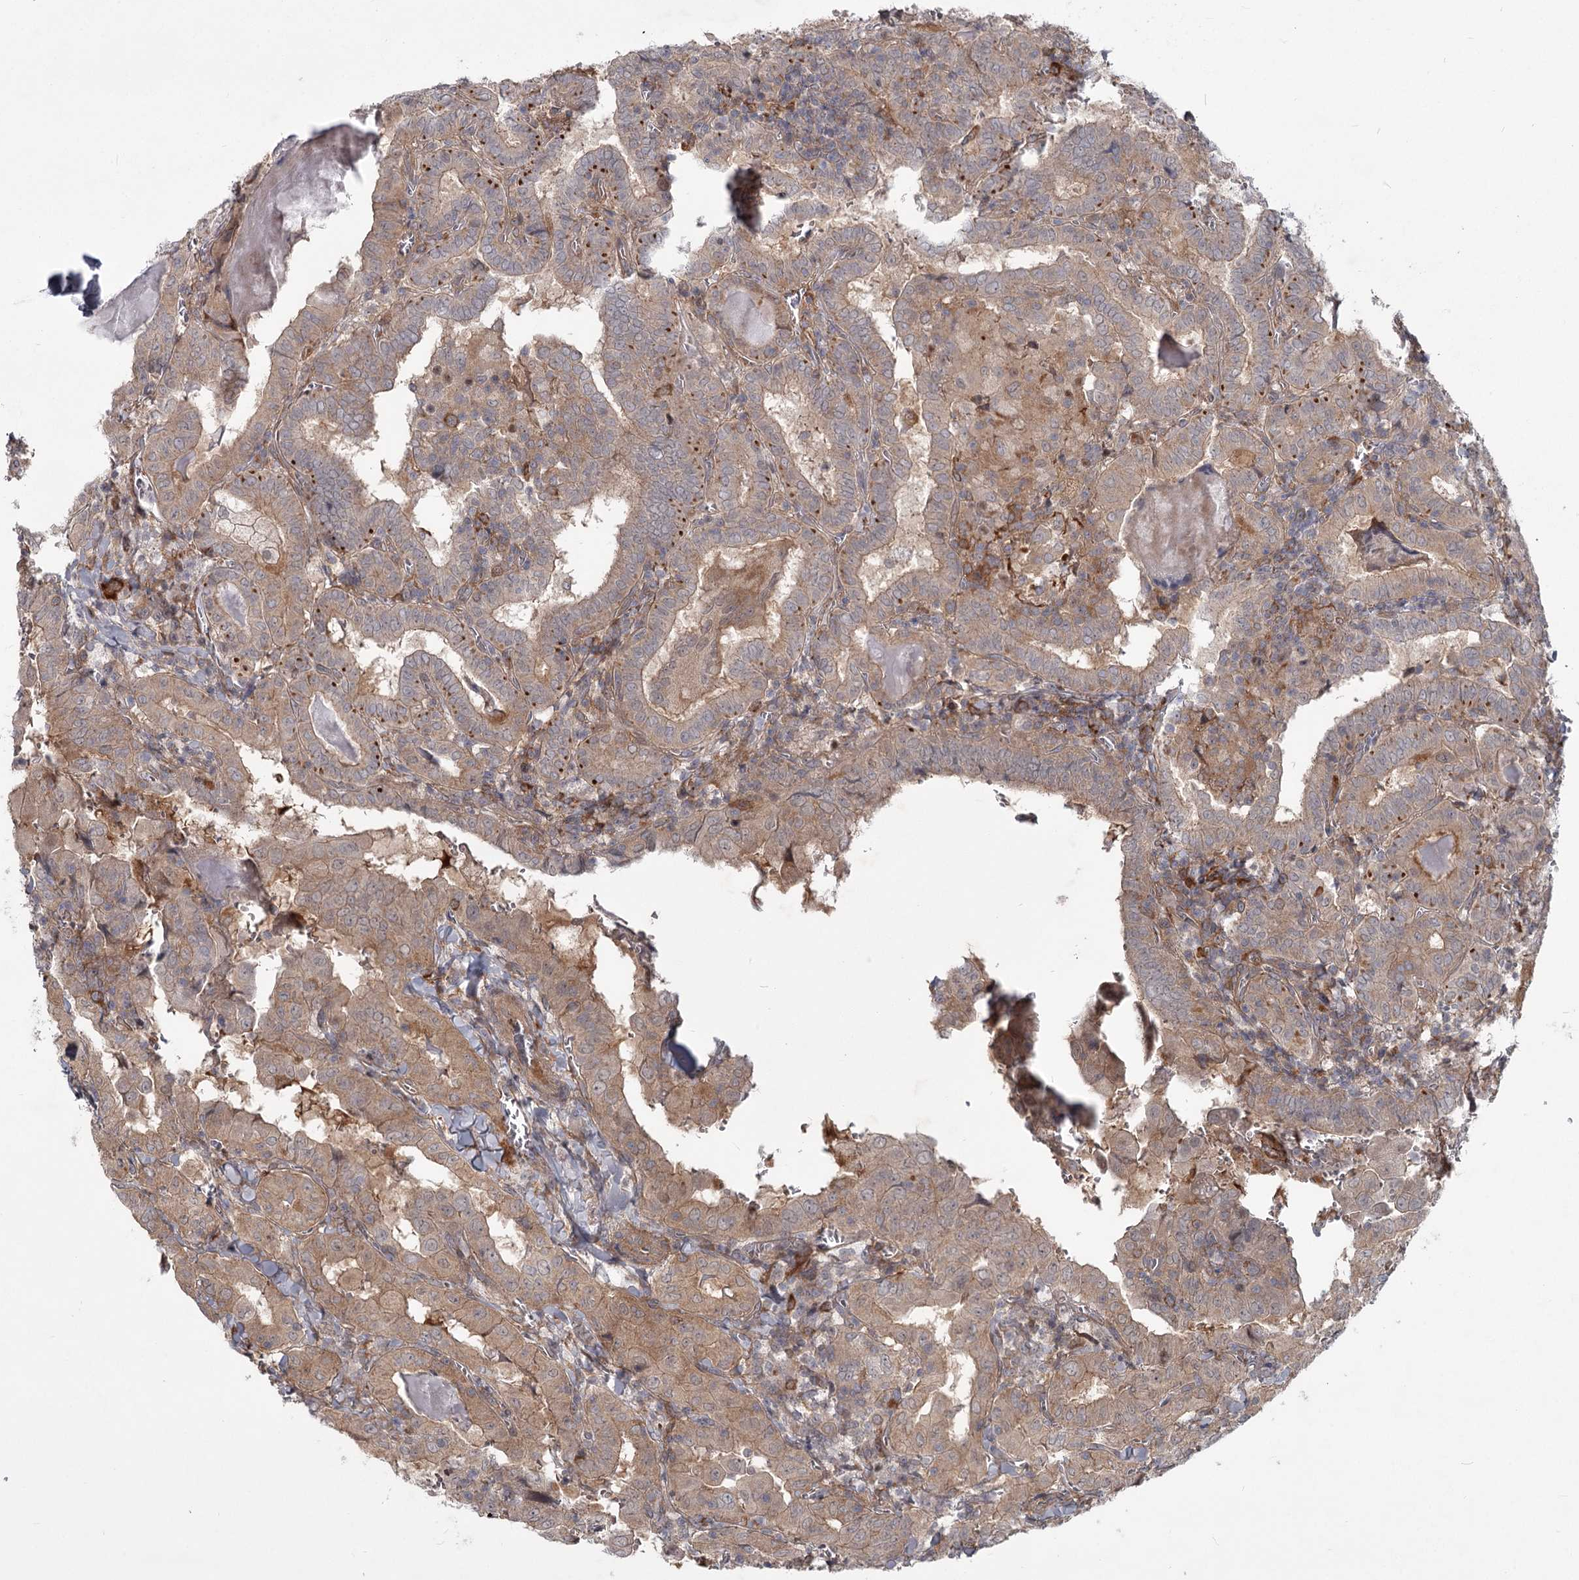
{"staining": {"intensity": "weak", "quantity": "25%-75%", "location": "cytoplasmic/membranous"}, "tissue": "thyroid cancer", "cell_type": "Tumor cells", "image_type": "cancer", "snomed": [{"axis": "morphology", "description": "Papillary adenocarcinoma, NOS"}, {"axis": "topography", "description": "Thyroid gland"}], "caption": "Immunohistochemical staining of thyroid cancer (papillary adenocarcinoma) exhibits low levels of weak cytoplasmic/membranous staining in approximately 25%-75% of tumor cells.", "gene": "CCNG2", "patient": {"sex": "female", "age": 72}}